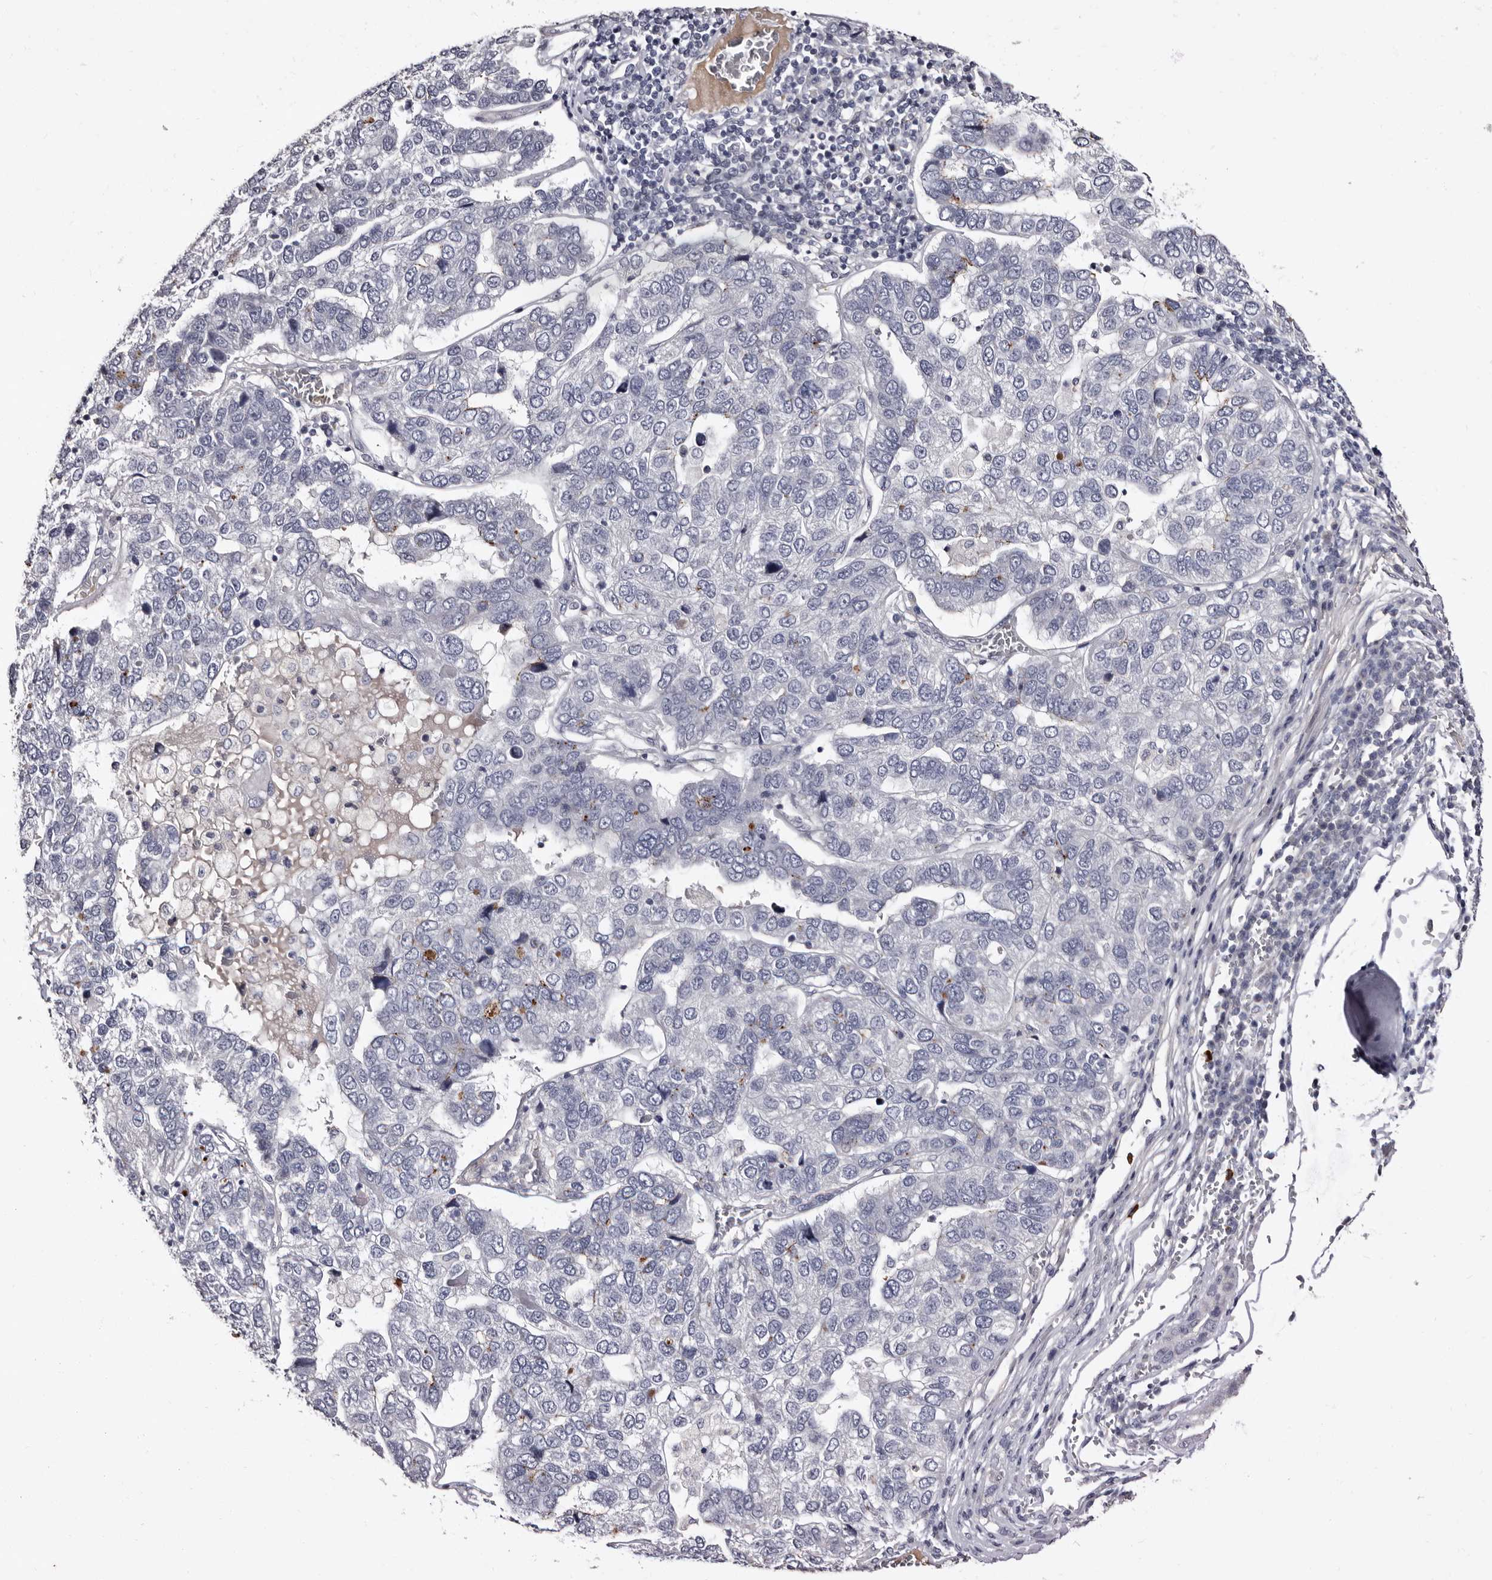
{"staining": {"intensity": "moderate", "quantity": "<25%", "location": "cytoplasmic/membranous"}, "tissue": "pancreatic cancer", "cell_type": "Tumor cells", "image_type": "cancer", "snomed": [{"axis": "morphology", "description": "Adenocarcinoma, NOS"}, {"axis": "topography", "description": "Pancreas"}], "caption": "Approximately <25% of tumor cells in pancreatic adenocarcinoma reveal moderate cytoplasmic/membranous protein expression as visualized by brown immunohistochemical staining.", "gene": "BPGM", "patient": {"sex": "female", "age": 61}}